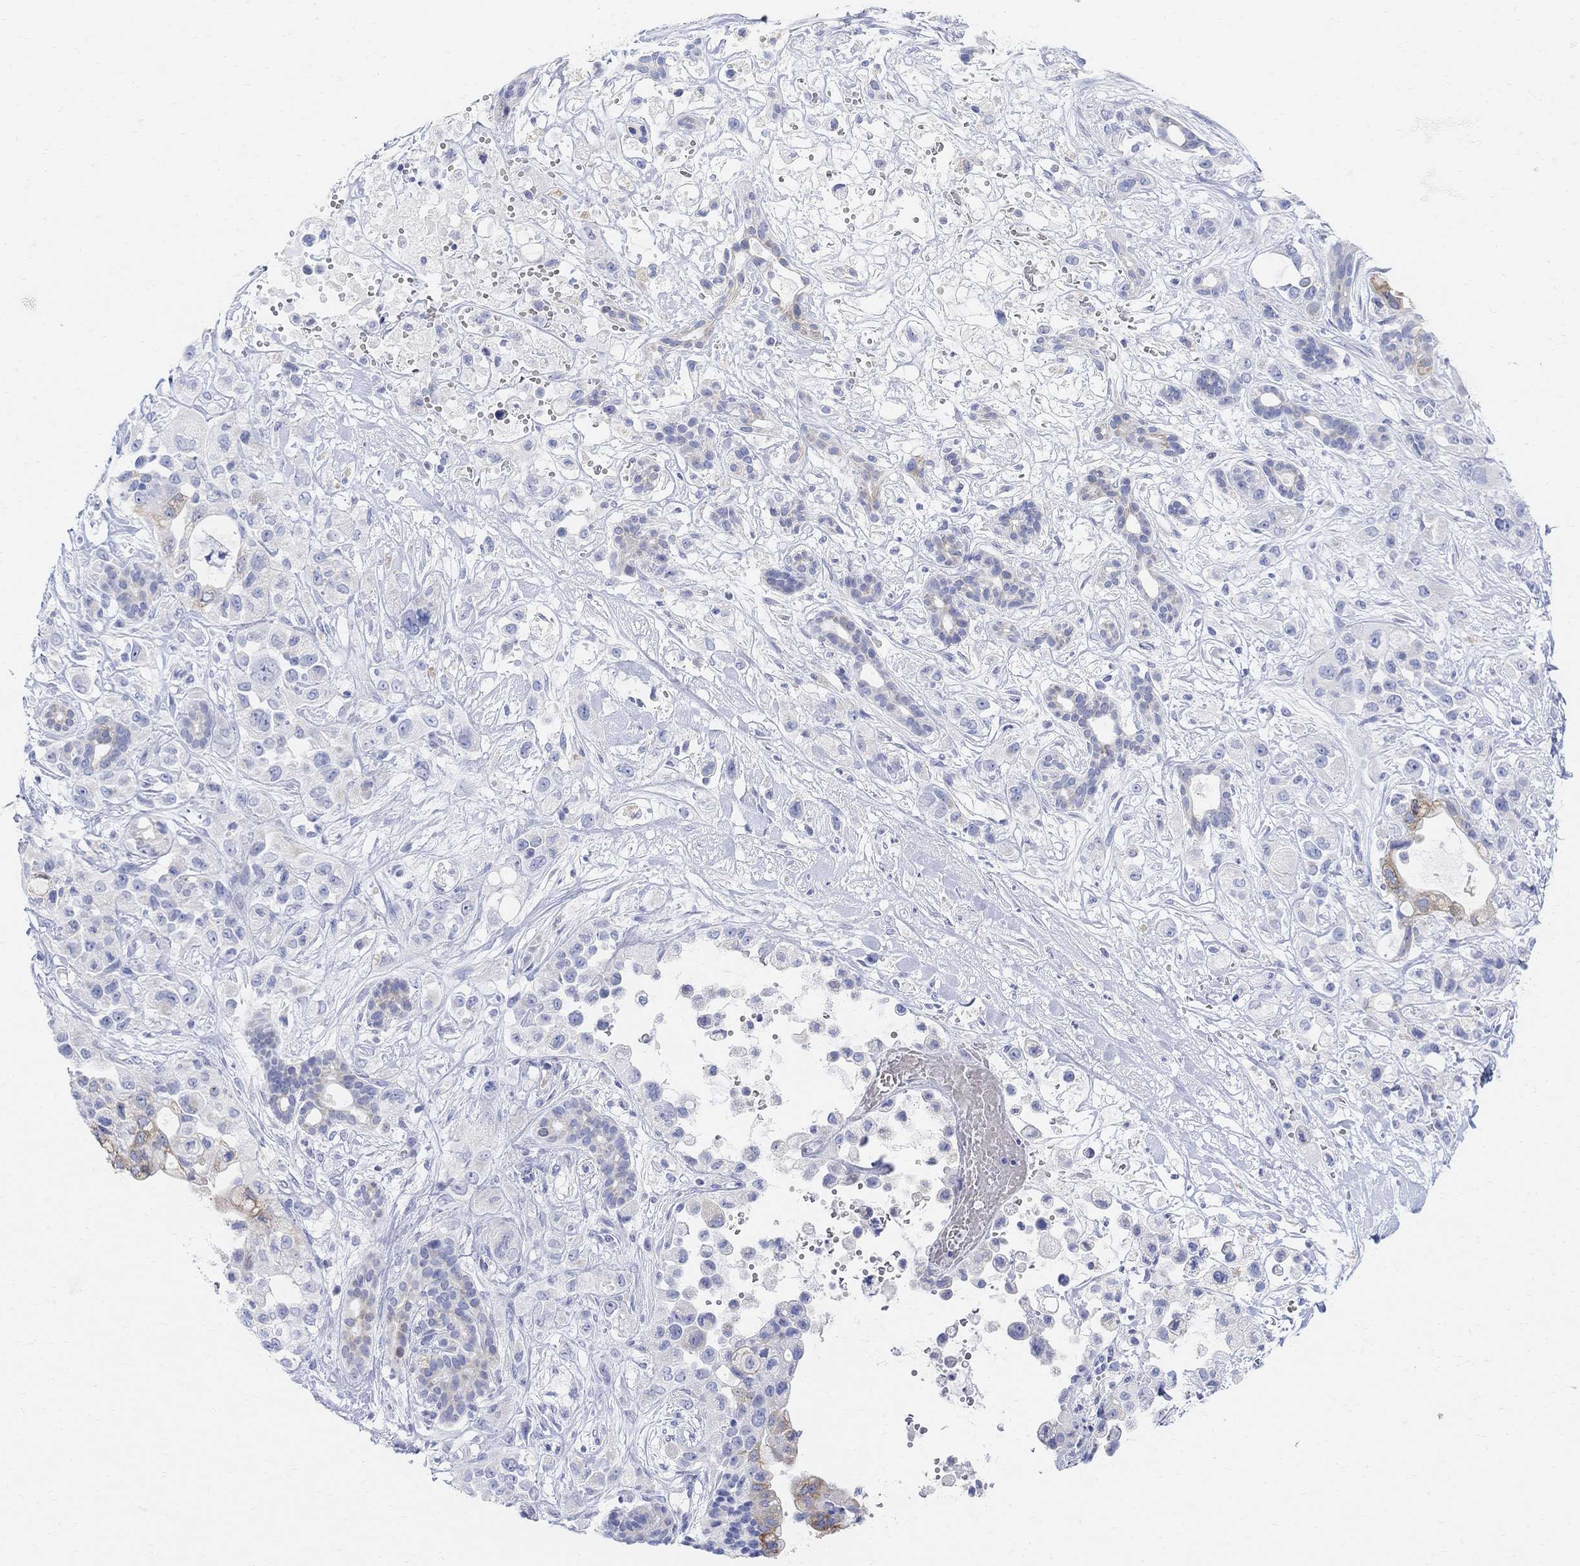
{"staining": {"intensity": "moderate", "quantity": "25%-75%", "location": "cytoplasmic/membranous"}, "tissue": "pancreatic cancer", "cell_type": "Tumor cells", "image_type": "cancer", "snomed": [{"axis": "morphology", "description": "Adenocarcinoma, NOS"}, {"axis": "topography", "description": "Pancreas"}], "caption": "Protein expression analysis of pancreatic adenocarcinoma demonstrates moderate cytoplasmic/membranous positivity in approximately 25%-75% of tumor cells.", "gene": "RETNLB", "patient": {"sex": "male", "age": 44}}